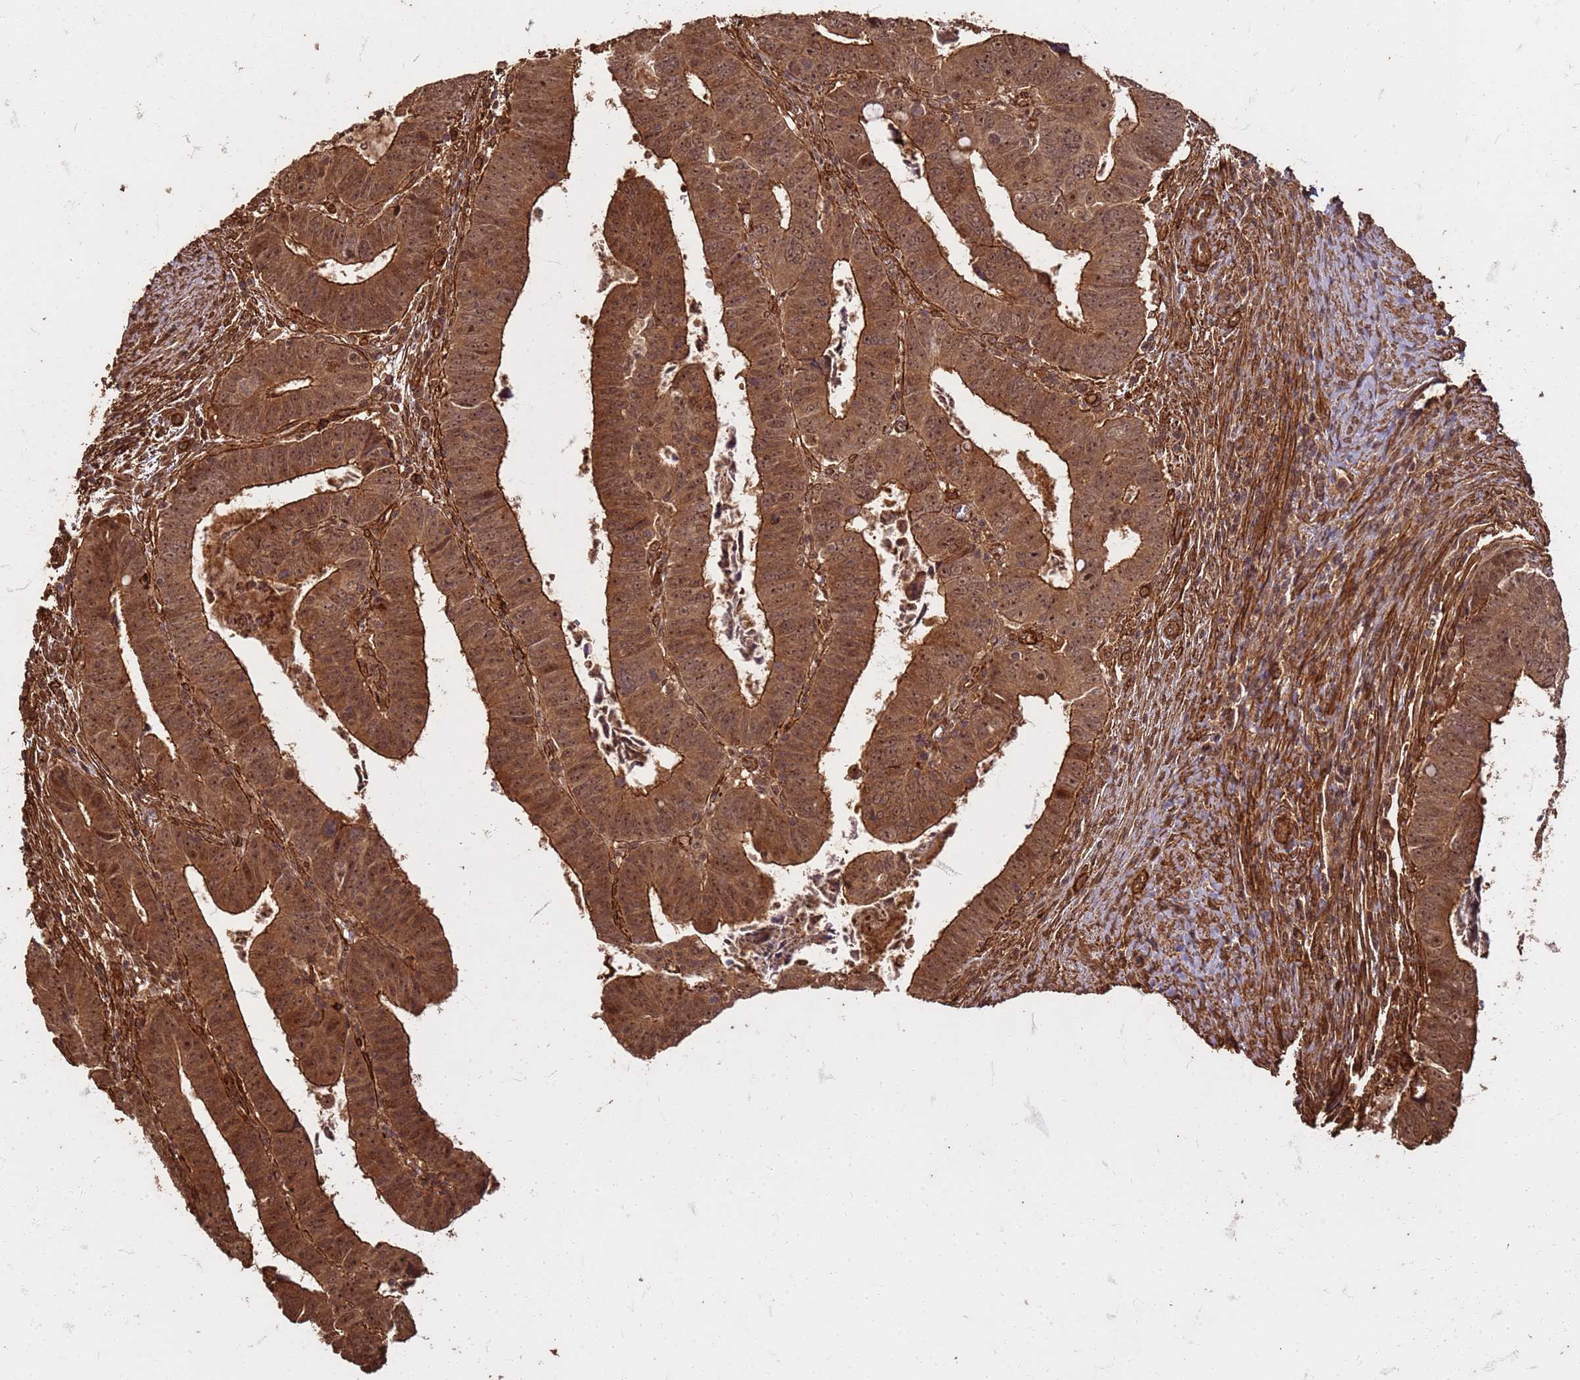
{"staining": {"intensity": "strong", "quantity": ">75%", "location": "cytoplasmic/membranous,nuclear"}, "tissue": "colorectal cancer", "cell_type": "Tumor cells", "image_type": "cancer", "snomed": [{"axis": "morphology", "description": "Normal tissue, NOS"}, {"axis": "morphology", "description": "Adenocarcinoma, NOS"}, {"axis": "topography", "description": "Rectum"}], "caption": "Colorectal cancer was stained to show a protein in brown. There is high levels of strong cytoplasmic/membranous and nuclear expression in approximately >75% of tumor cells.", "gene": "KIF26A", "patient": {"sex": "female", "age": 65}}